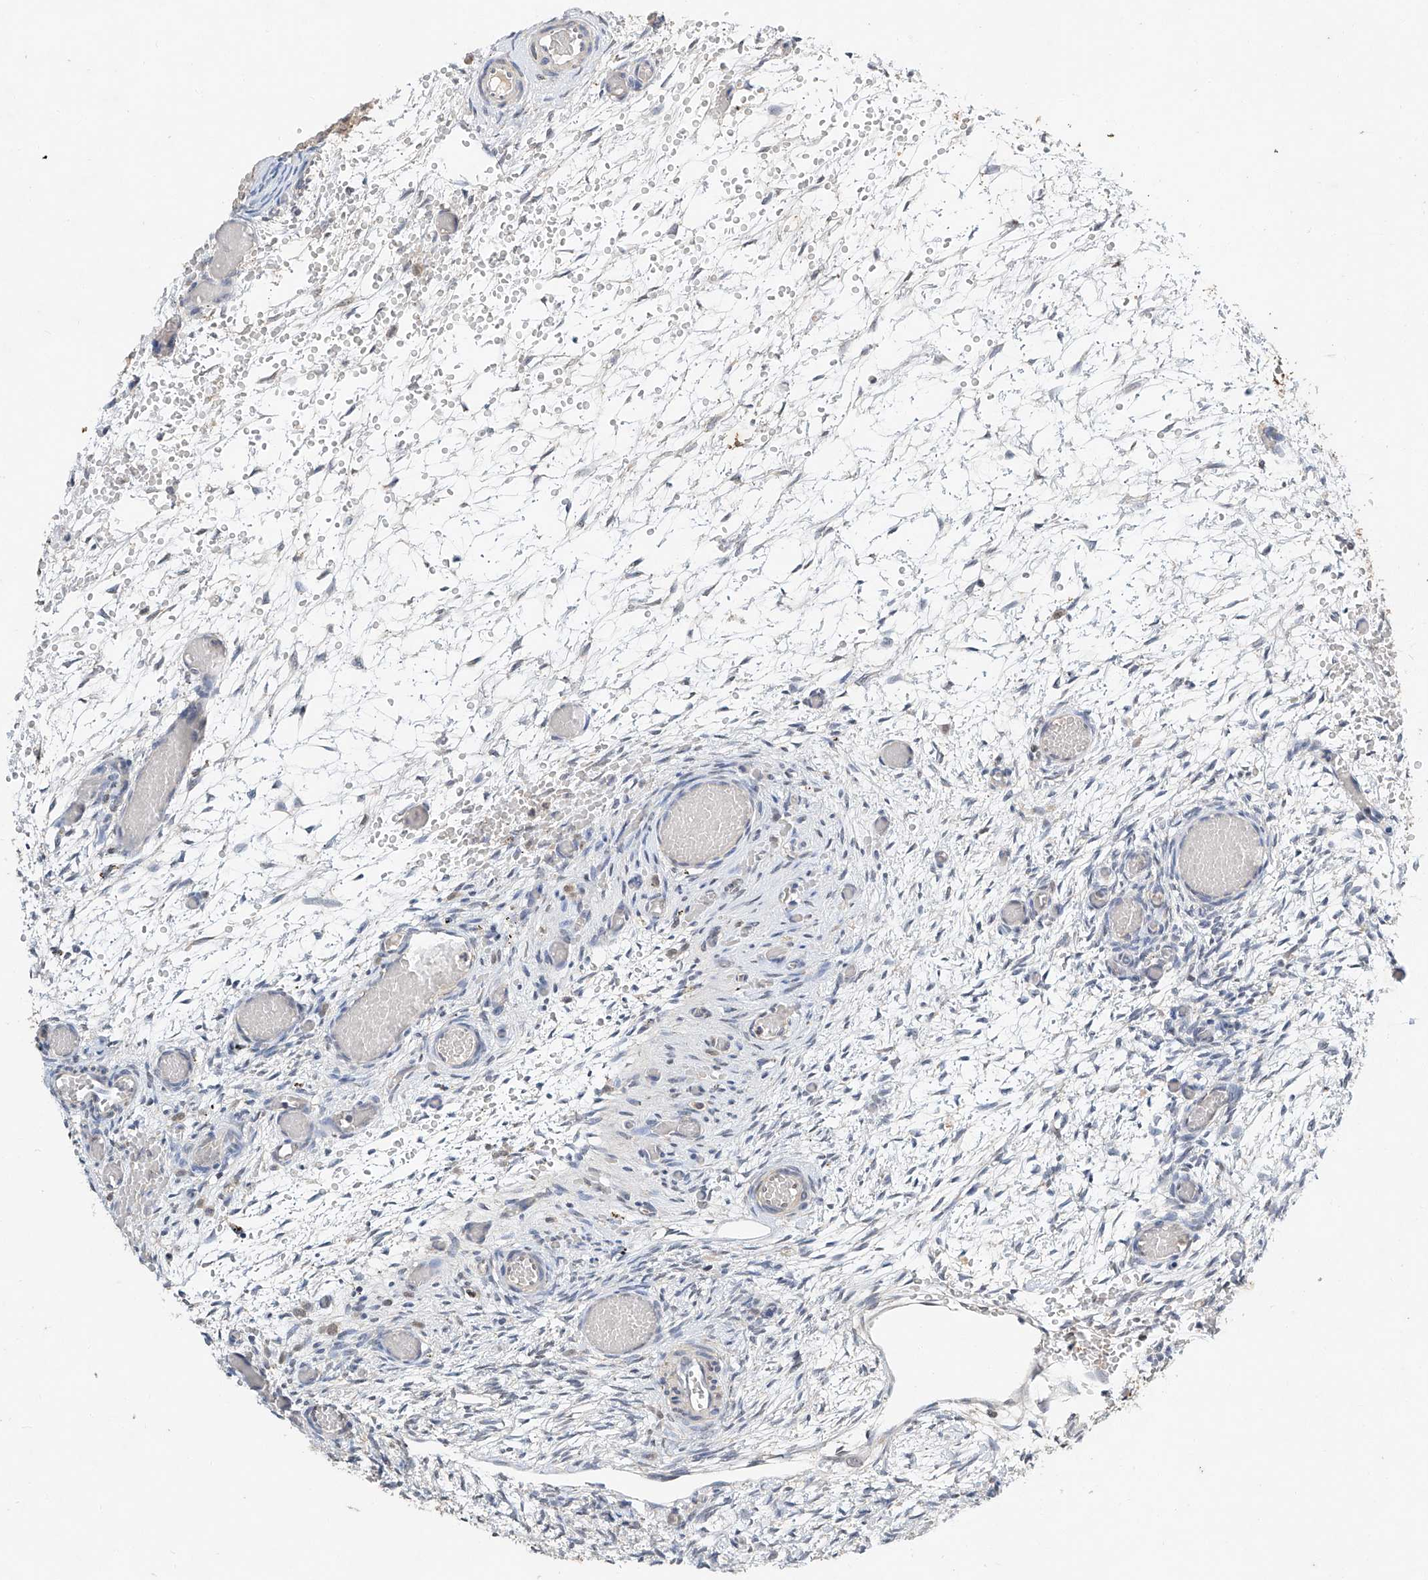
{"staining": {"intensity": "negative", "quantity": "none", "location": "none"}, "tissue": "ovary", "cell_type": "Ovarian stroma cells", "image_type": "normal", "snomed": [{"axis": "morphology", "description": "Adenocarcinoma, NOS"}, {"axis": "topography", "description": "Endometrium"}], "caption": "Immunohistochemistry (IHC) photomicrograph of unremarkable ovary stained for a protein (brown), which demonstrates no positivity in ovarian stroma cells. (DAB (3,3'-diaminobenzidine) IHC, high magnification).", "gene": "CTDP1", "patient": {"sex": "female", "age": 32}}